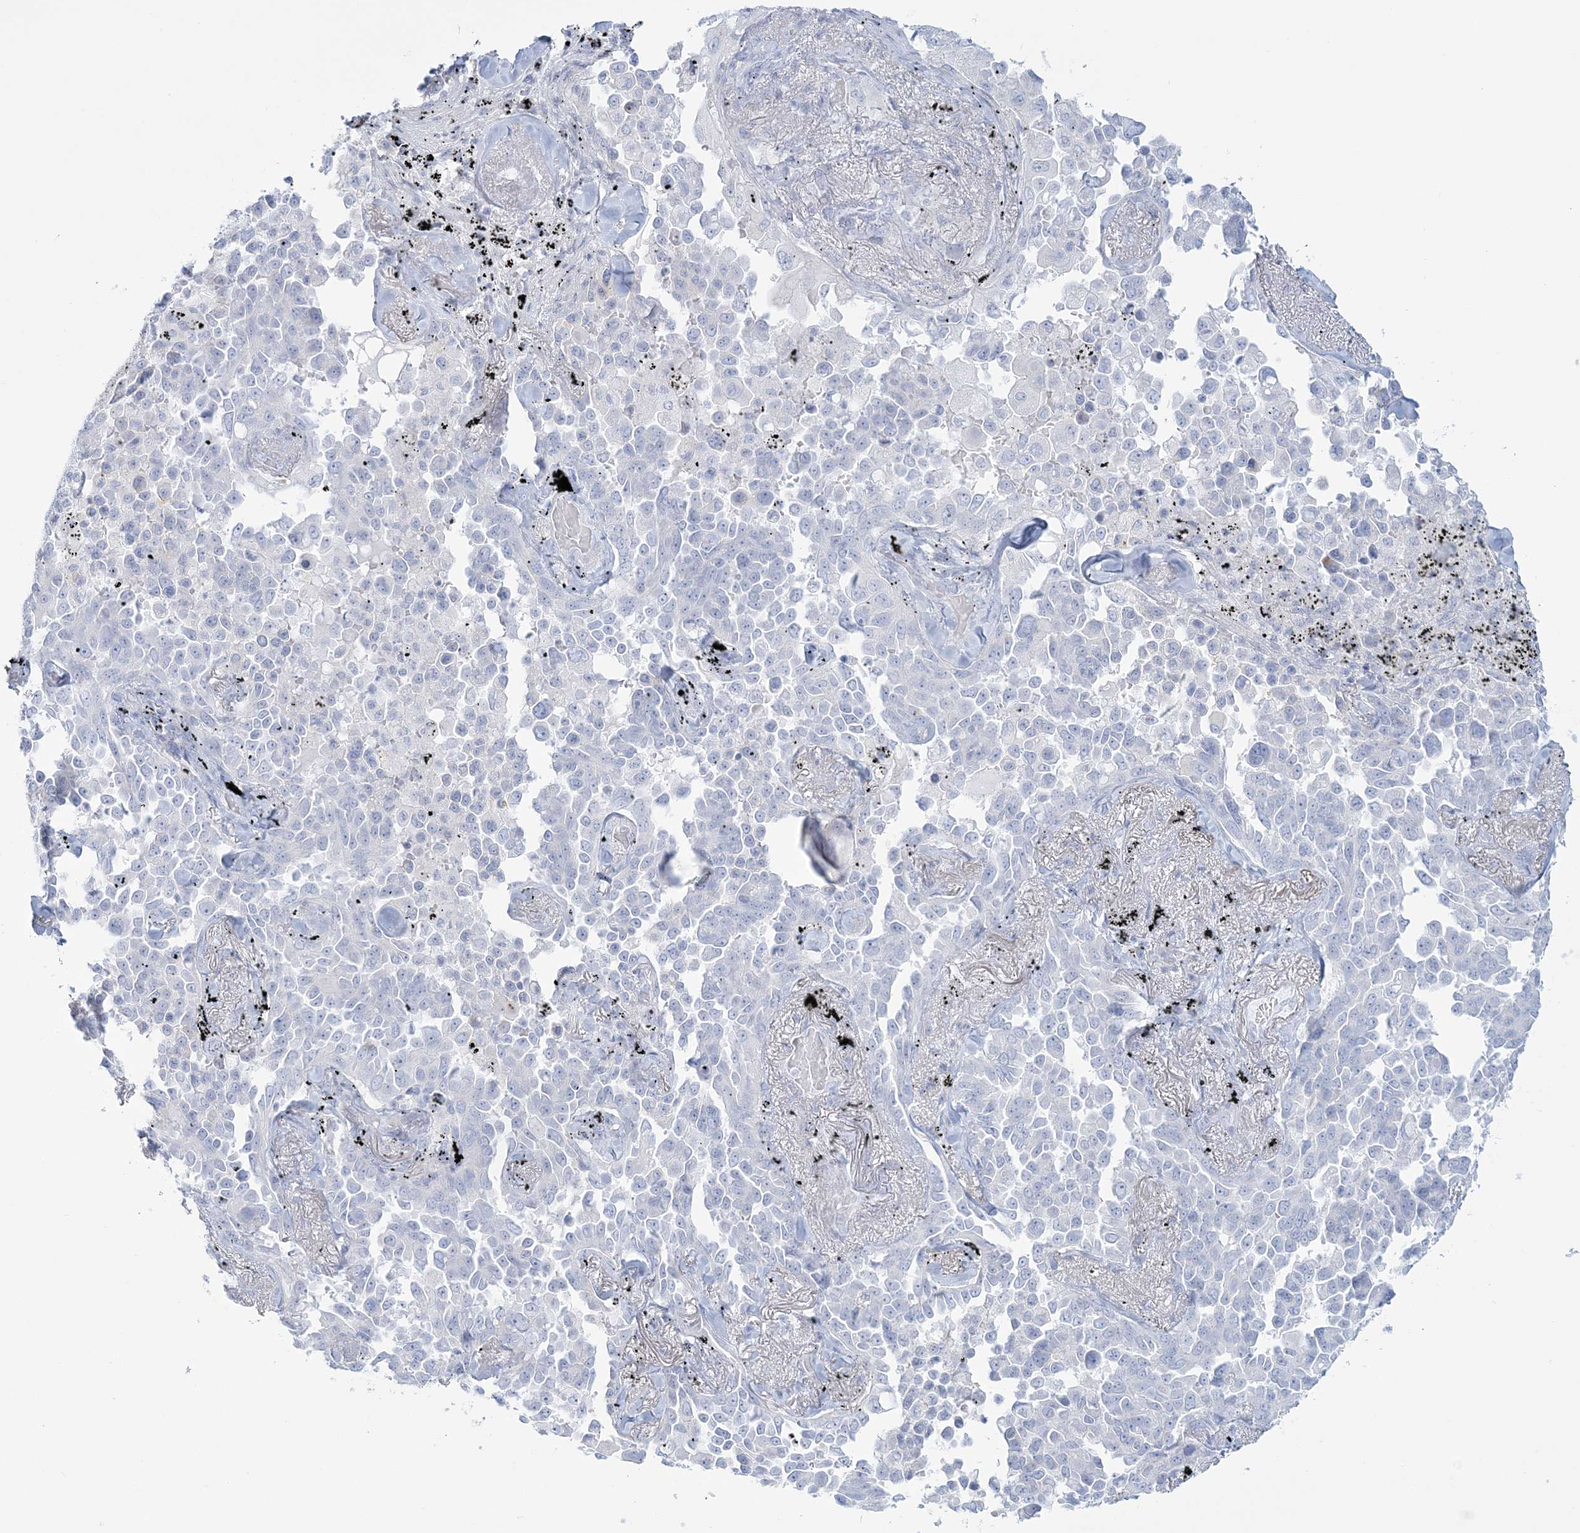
{"staining": {"intensity": "negative", "quantity": "none", "location": "none"}, "tissue": "lung cancer", "cell_type": "Tumor cells", "image_type": "cancer", "snomed": [{"axis": "morphology", "description": "Adenocarcinoma, NOS"}, {"axis": "topography", "description": "Lung"}], "caption": "Tumor cells are negative for protein expression in human lung cancer.", "gene": "ADGB", "patient": {"sex": "female", "age": 67}}